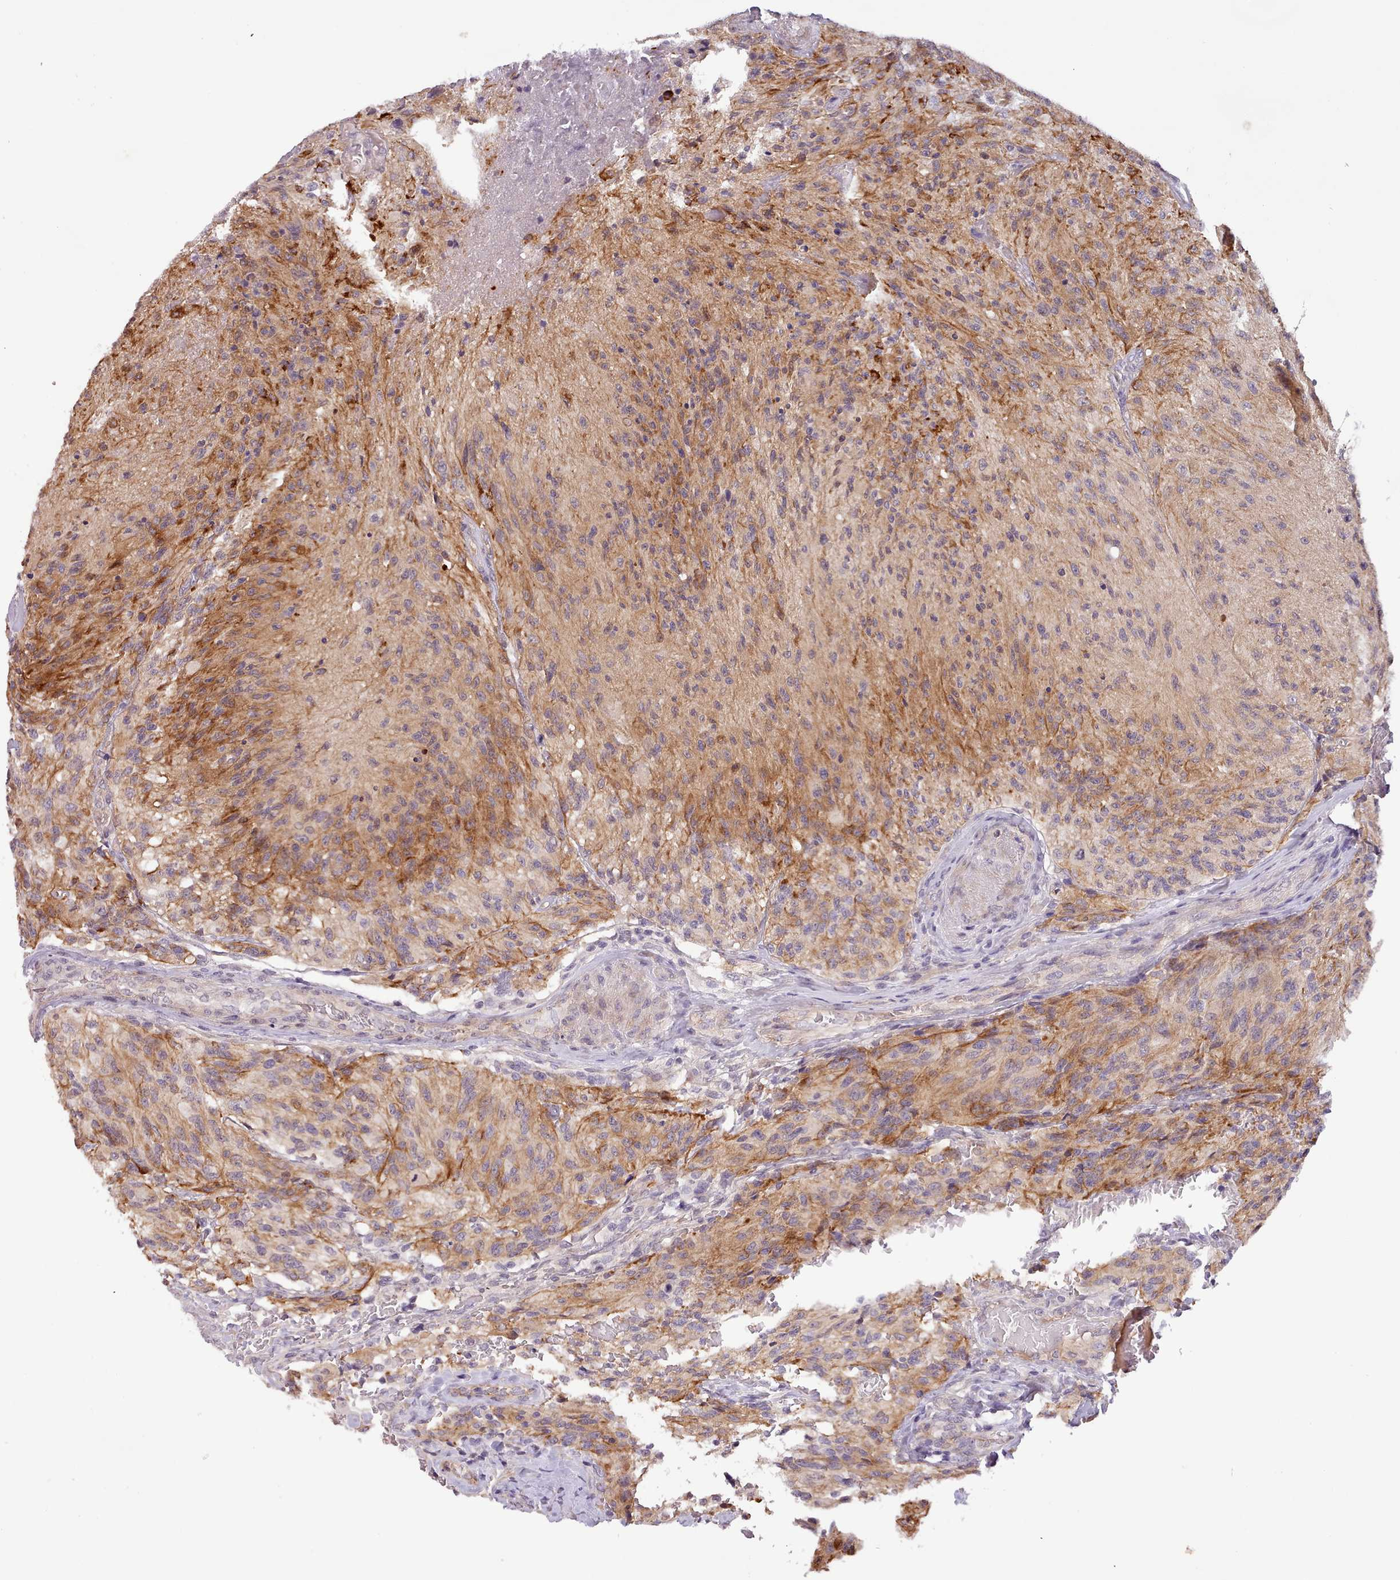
{"staining": {"intensity": "negative", "quantity": "none", "location": "none"}, "tissue": "glioma", "cell_type": "Tumor cells", "image_type": "cancer", "snomed": [{"axis": "morphology", "description": "Normal tissue, NOS"}, {"axis": "morphology", "description": "Glioma, malignant, High grade"}, {"axis": "topography", "description": "Cerebral cortex"}], "caption": "Tumor cells are negative for brown protein staining in glioma. (Brightfield microscopy of DAB (3,3'-diaminobenzidine) immunohistochemistry at high magnification).", "gene": "ZNF658", "patient": {"sex": "male", "age": 56}}